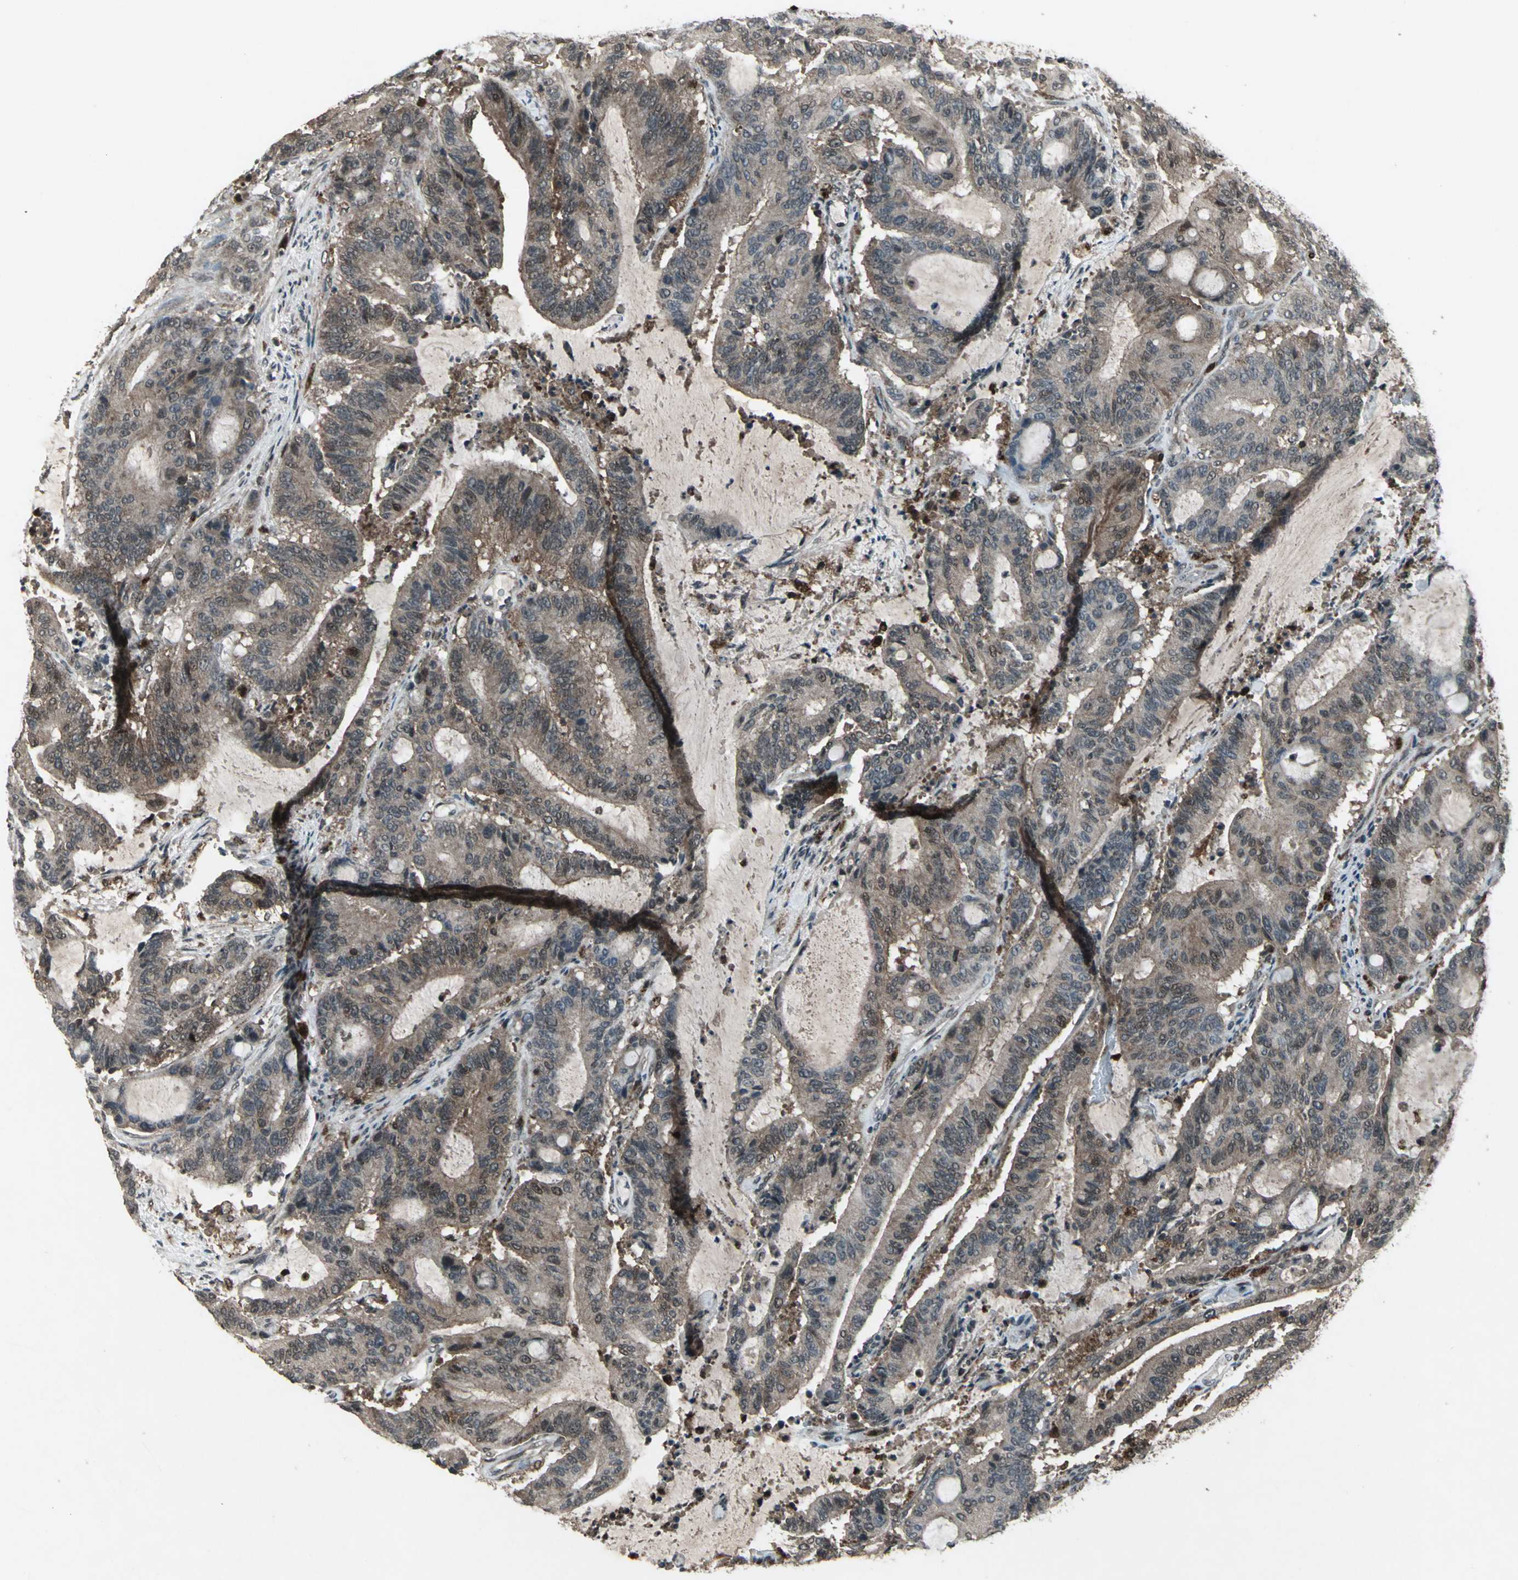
{"staining": {"intensity": "weak", "quantity": ">75%", "location": "cytoplasmic/membranous"}, "tissue": "liver cancer", "cell_type": "Tumor cells", "image_type": "cancer", "snomed": [{"axis": "morphology", "description": "Cholangiocarcinoma"}, {"axis": "topography", "description": "Liver"}], "caption": "Immunohistochemistry (IHC) image of neoplastic tissue: human liver cholangiocarcinoma stained using IHC shows low levels of weak protein expression localized specifically in the cytoplasmic/membranous of tumor cells, appearing as a cytoplasmic/membranous brown color.", "gene": "PYCARD", "patient": {"sex": "female", "age": 73}}